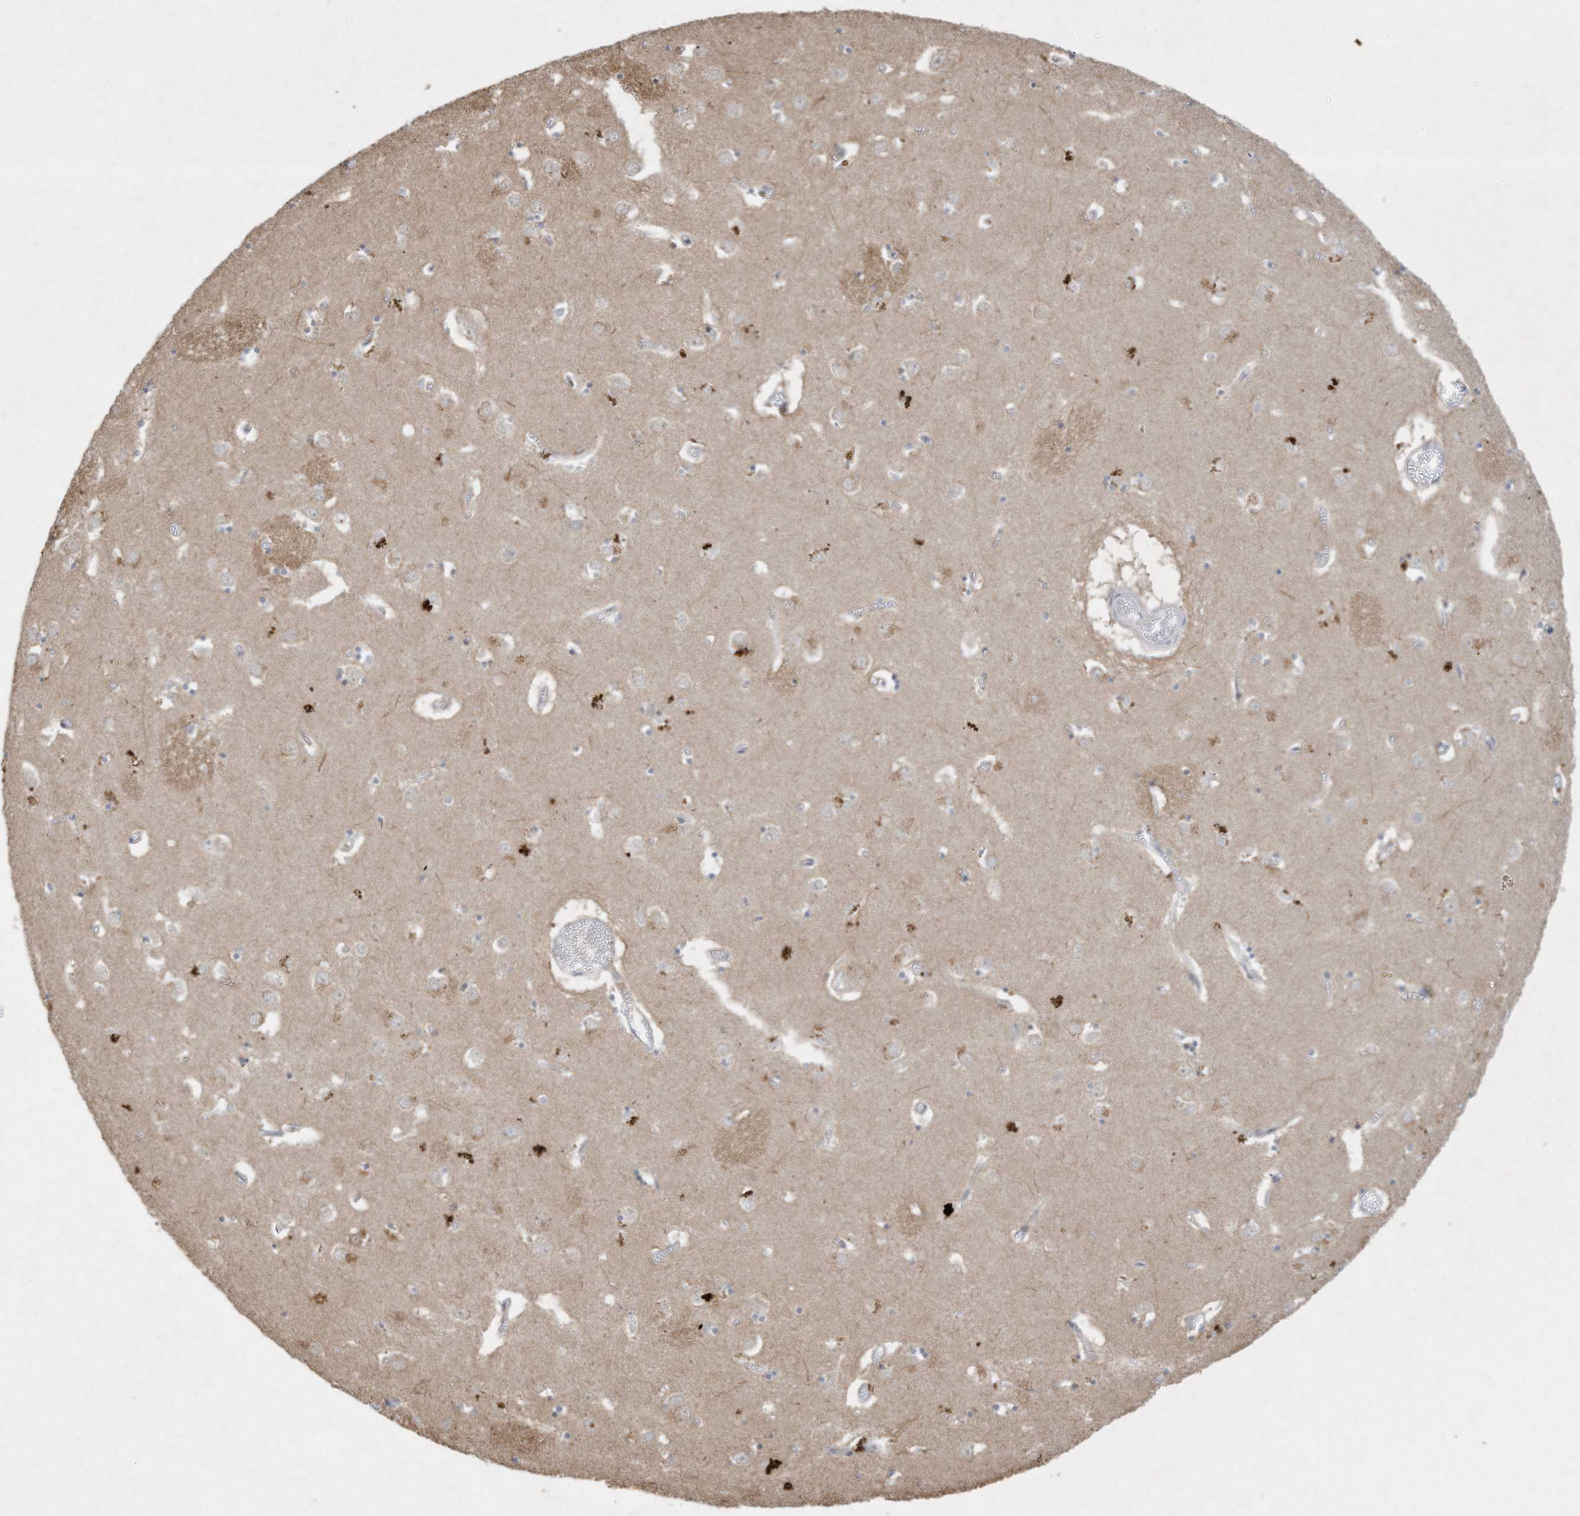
{"staining": {"intensity": "negative", "quantity": "none", "location": "none"}, "tissue": "caudate", "cell_type": "Glial cells", "image_type": "normal", "snomed": [{"axis": "morphology", "description": "Normal tissue, NOS"}, {"axis": "topography", "description": "Lateral ventricle wall"}], "caption": "Glial cells show no significant protein positivity in benign caudate. (Brightfield microscopy of DAB (3,3'-diaminobenzidine) IHC at high magnification).", "gene": "FETUB", "patient": {"sex": "male", "age": 70}}